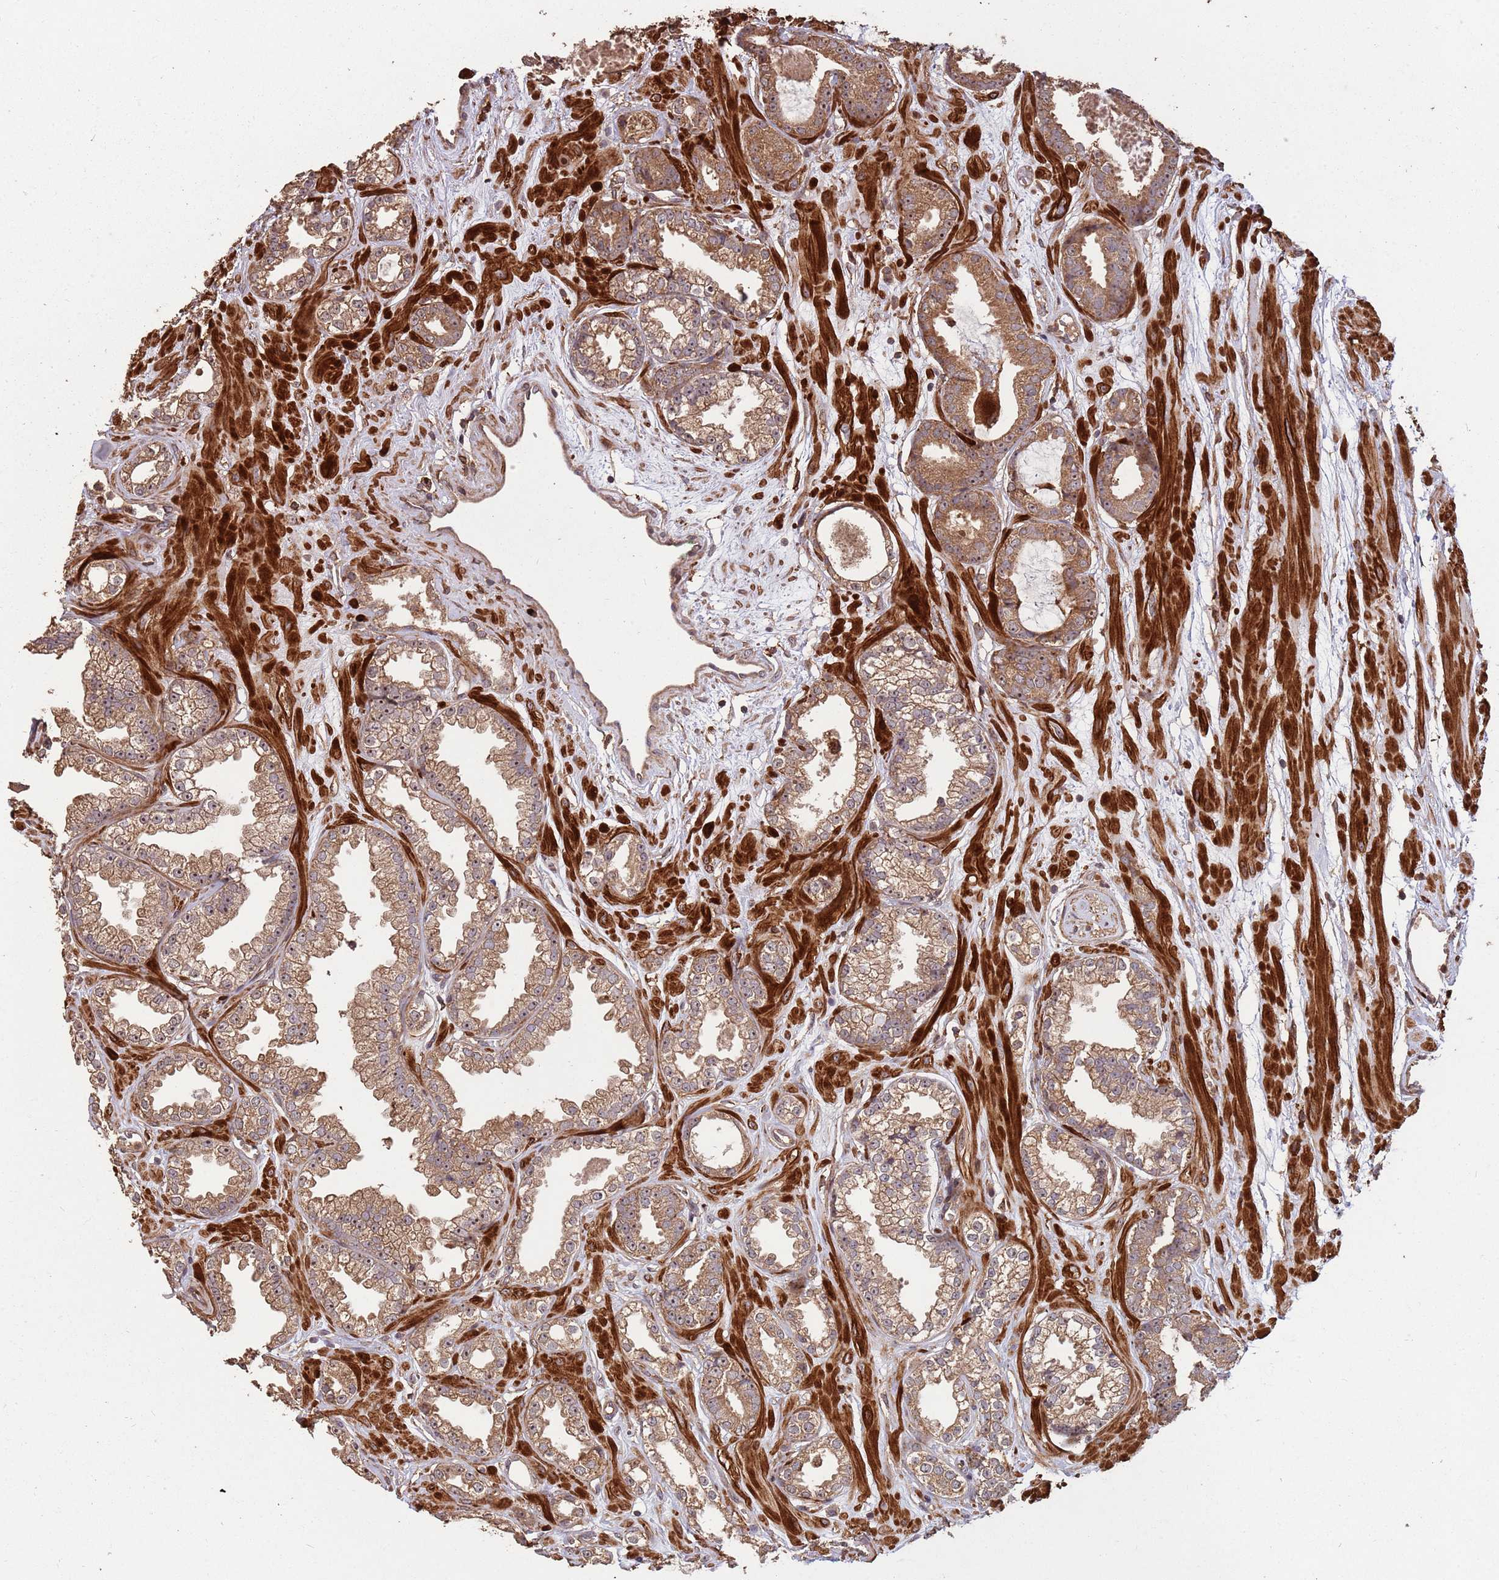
{"staining": {"intensity": "moderate", "quantity": ">75%", "location": "cytoplasmic/membranous"}, "tissue": "prostate cancer", "cell_type": "Tumor cells", "image_type": "cancer", "snomed": [{"axis": "morphology", "description": "Adenocarcinoma, Low grade"}, {"axis": "topography", "description": "Prostate"}], "caption": "IHC staining of prostate adenocarcinoma (low-grade), which exhibits medium levels of moderate cytoplasmic/membranous staining in approximately >75% of tumor cells indicating moderate cytoplasmic/membranous protein expression. The staining was performed using DAB (brown) for protein detection and nuclei were counterstained in hematoxylin (blue).", "gene": "ZNF428", "patient": {"sex": "male", "age": 60}}